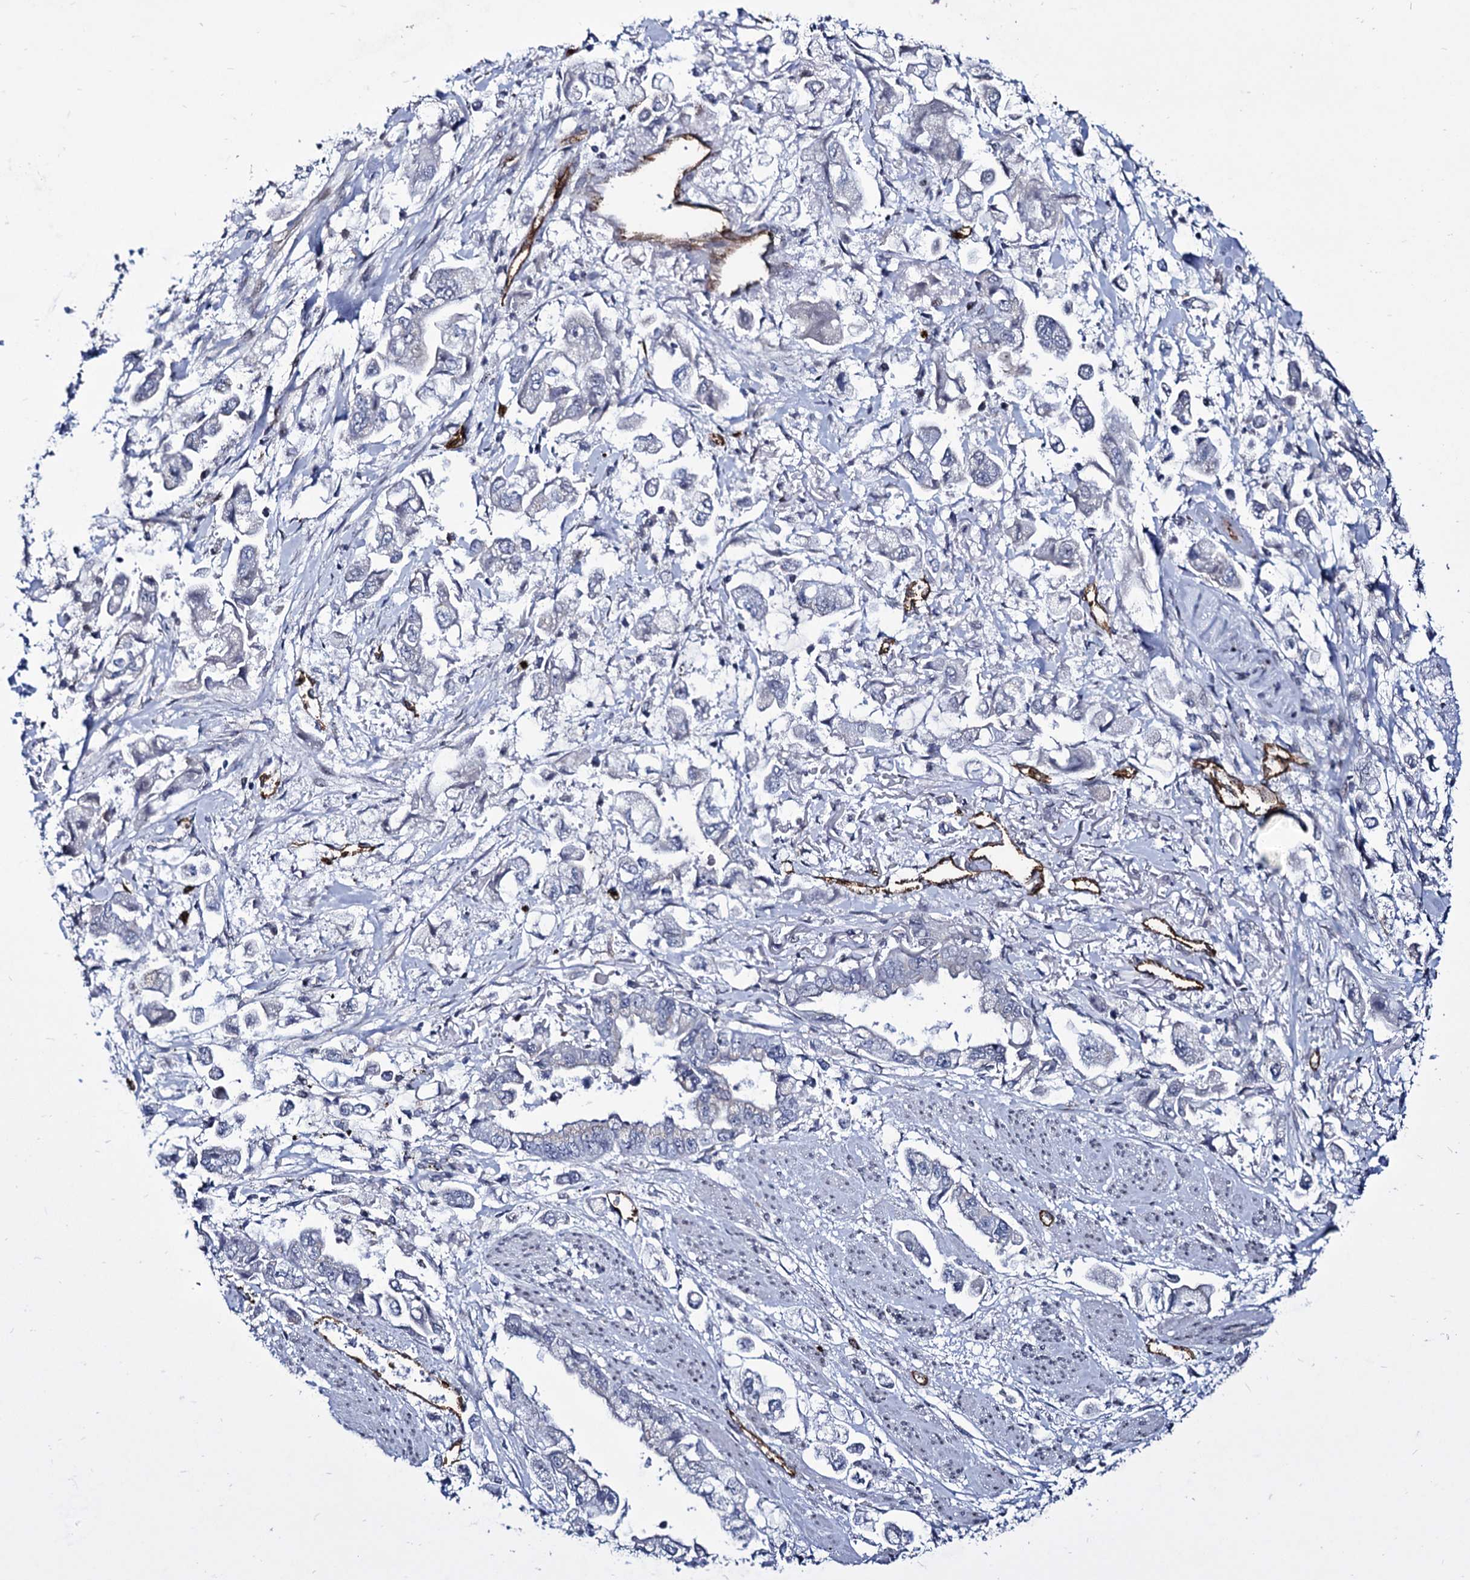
{"staining": {"intensity": "negative", "quantity": "none", "location": "none"}, "tissue": "stomach cancer", "cell_type": "Tumor cells", "image_type": "cancer", "snomed": [{"axis": "morphology", "description": "Adenocarcinoma, NOS"}, {"axis": "topography", "description": "Stomach"}], "caption": "Stomach cancer (adenocarcinoma) stained for a protein using immunohistochemistry (IHC) displays no positivity tumor cells.", "gene": "ZC3H12C", "patient": {"sex": "male", "age": 62}}